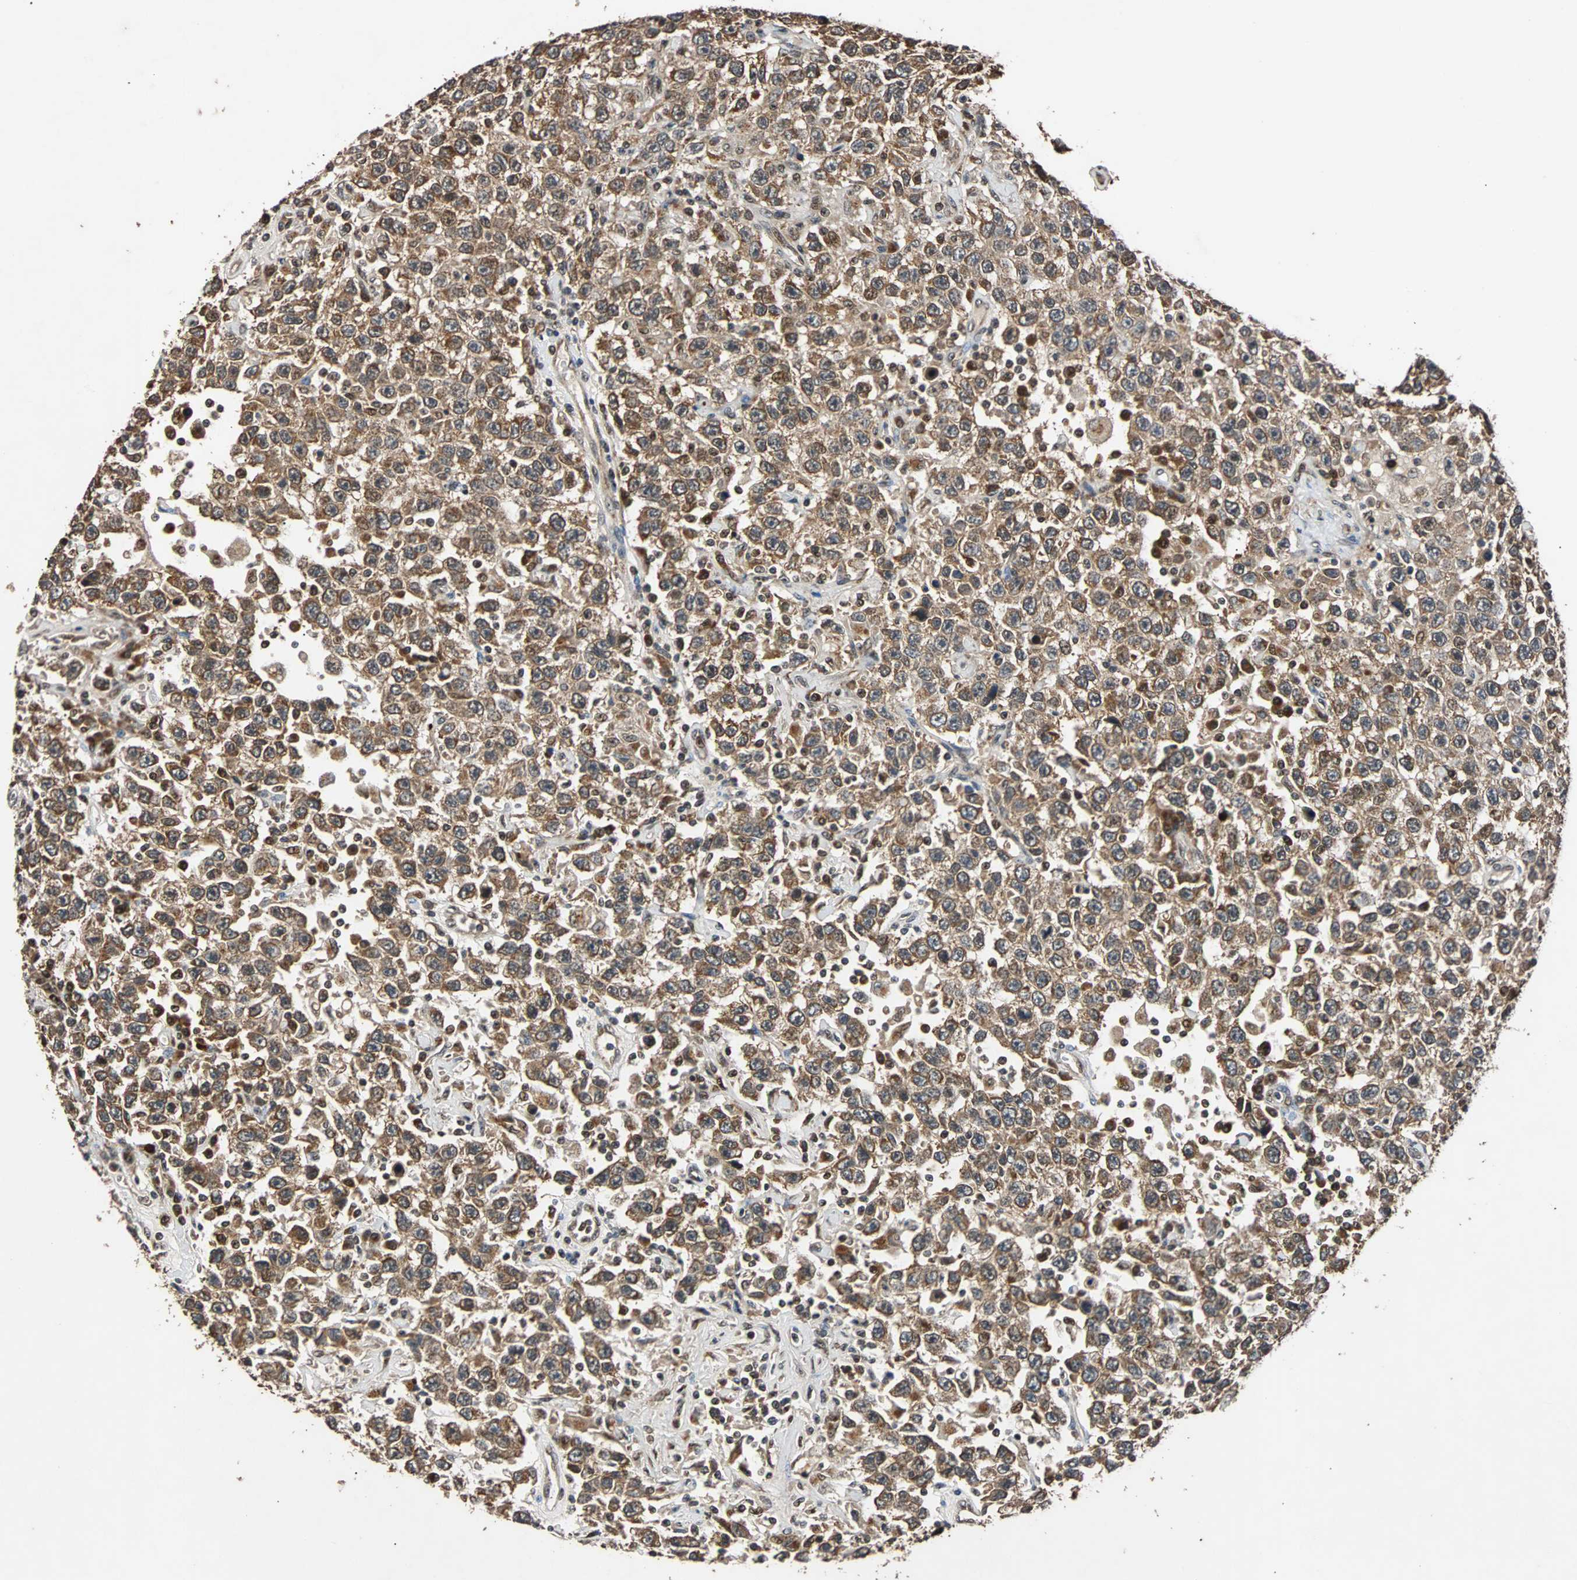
{"staining": {"intensity": "strong", "quantity": ">75%", "location": "cytoplasmic/membranous"}, "tissue": "testis cancer", "cell_type": "Tumor cells", "image_type": "cancer", "snomed": [{"axis": "morphology", "description": "Seminoma, NOS"}, {"axis": "topography", "description": "Testis"}], "caption": "The histopathology image shows immunohistochemical staining of seminoma (testis). There is strong cytoplasmic/membranous positivity is identified in about >75% of tumor cells. The staining was performed using DAB (3,3'-diaminobenzidine) to visualize the protein expression in brown, while the nuclei were stained in blue with hematoxylin (Magnification: 20x).", "gene": "USP31", "patient": {"sex": "male", "age": 41}}